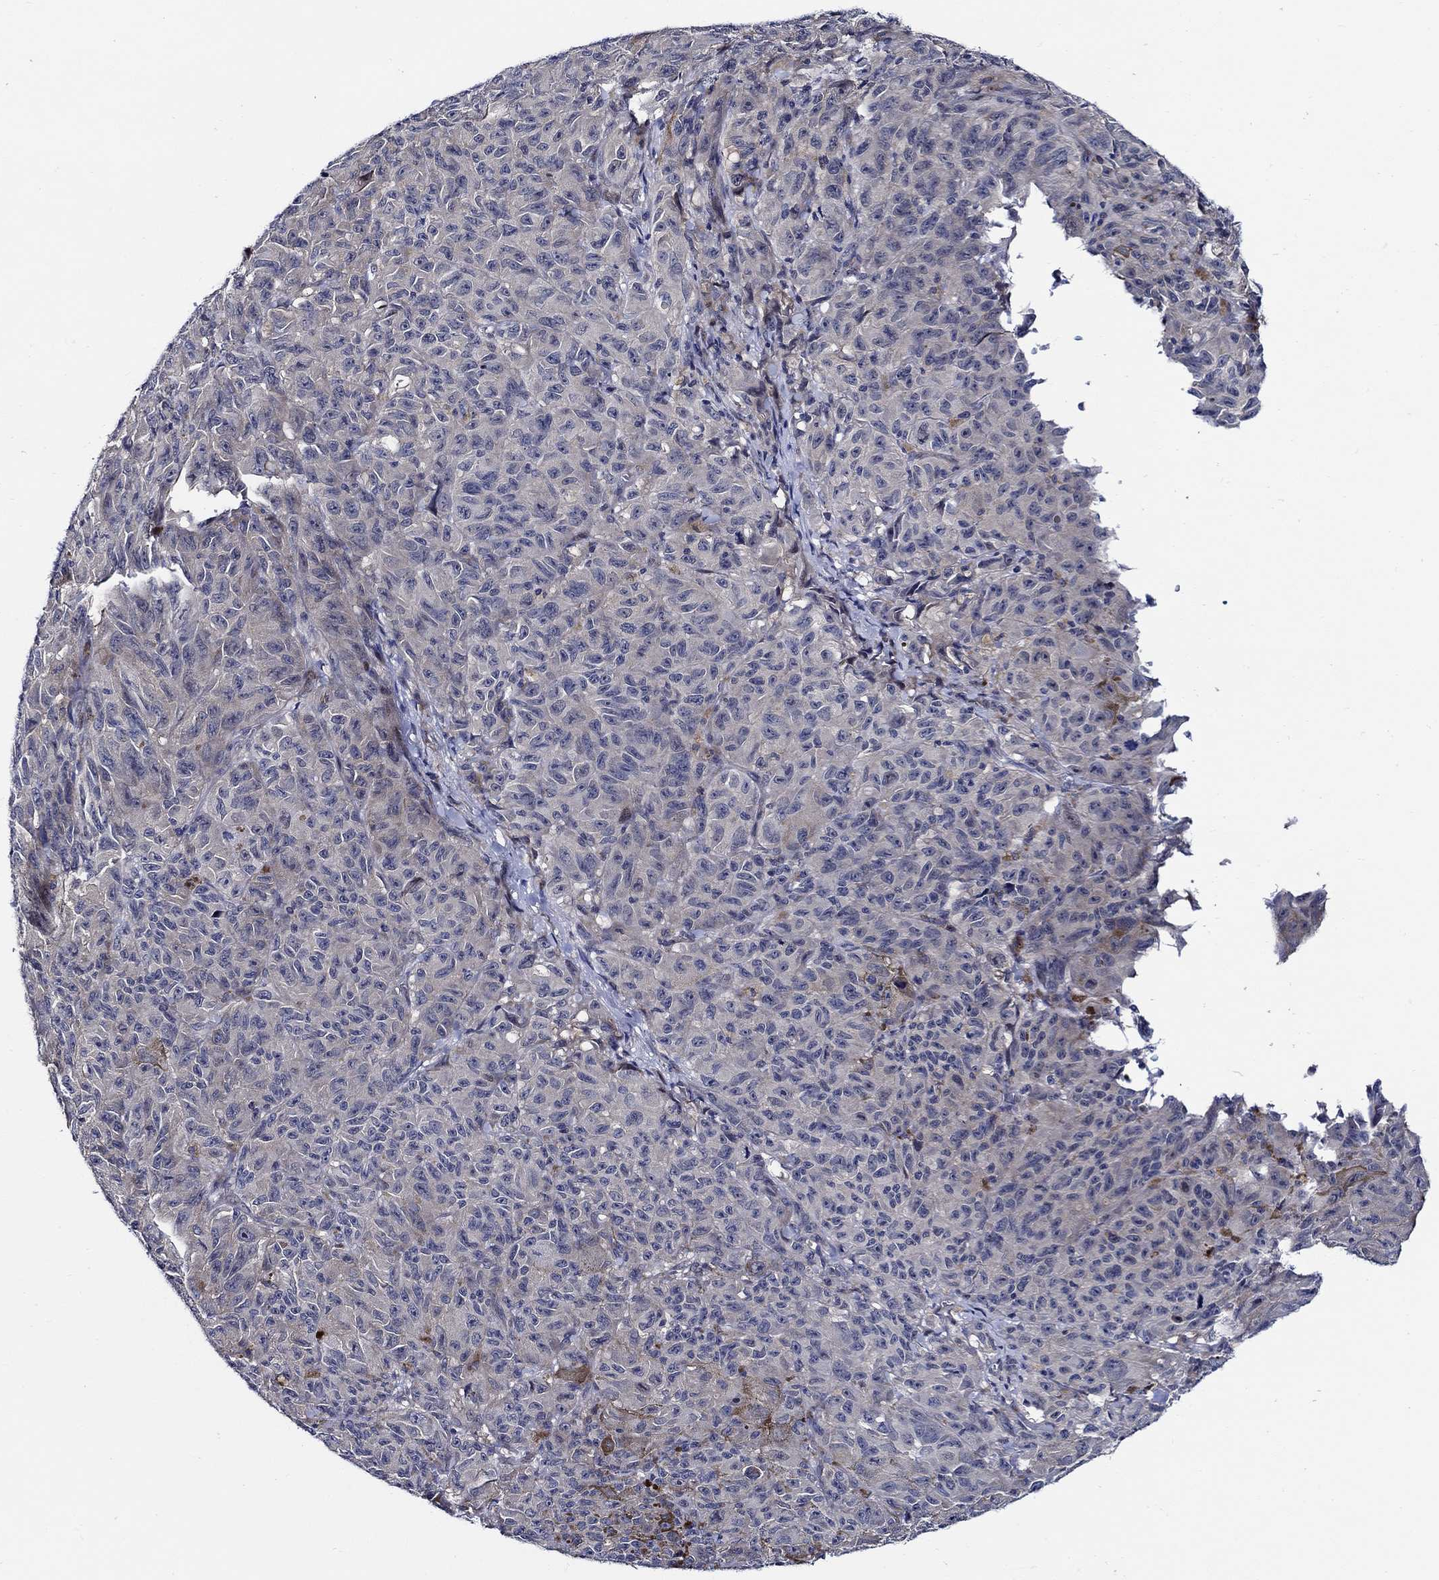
{"staining": {"intensity": "negative", "quantity": "none", "location": "none"}, "tissue": "melanoma", "cell_type": "Tumor cells", "image_type": "cancer", "snomed": [{"axis": "morphology", "description": "Malignant melanoma, NOS"}, {"axis": "topography", "description": "Vulva, labia, clitoris and Bartholin´s gland, NO"}], "caption": "Micrograph shows no protein positivity in tumor cells of melanoma tissue. Brightfield microscopy of immunohistochemistry (IHC) stained with DAB (brown) and hematoxylin (blue), captured at high magnification.", "gene": "C8orf48", "patient": {"sex": "female", "age": 75}}